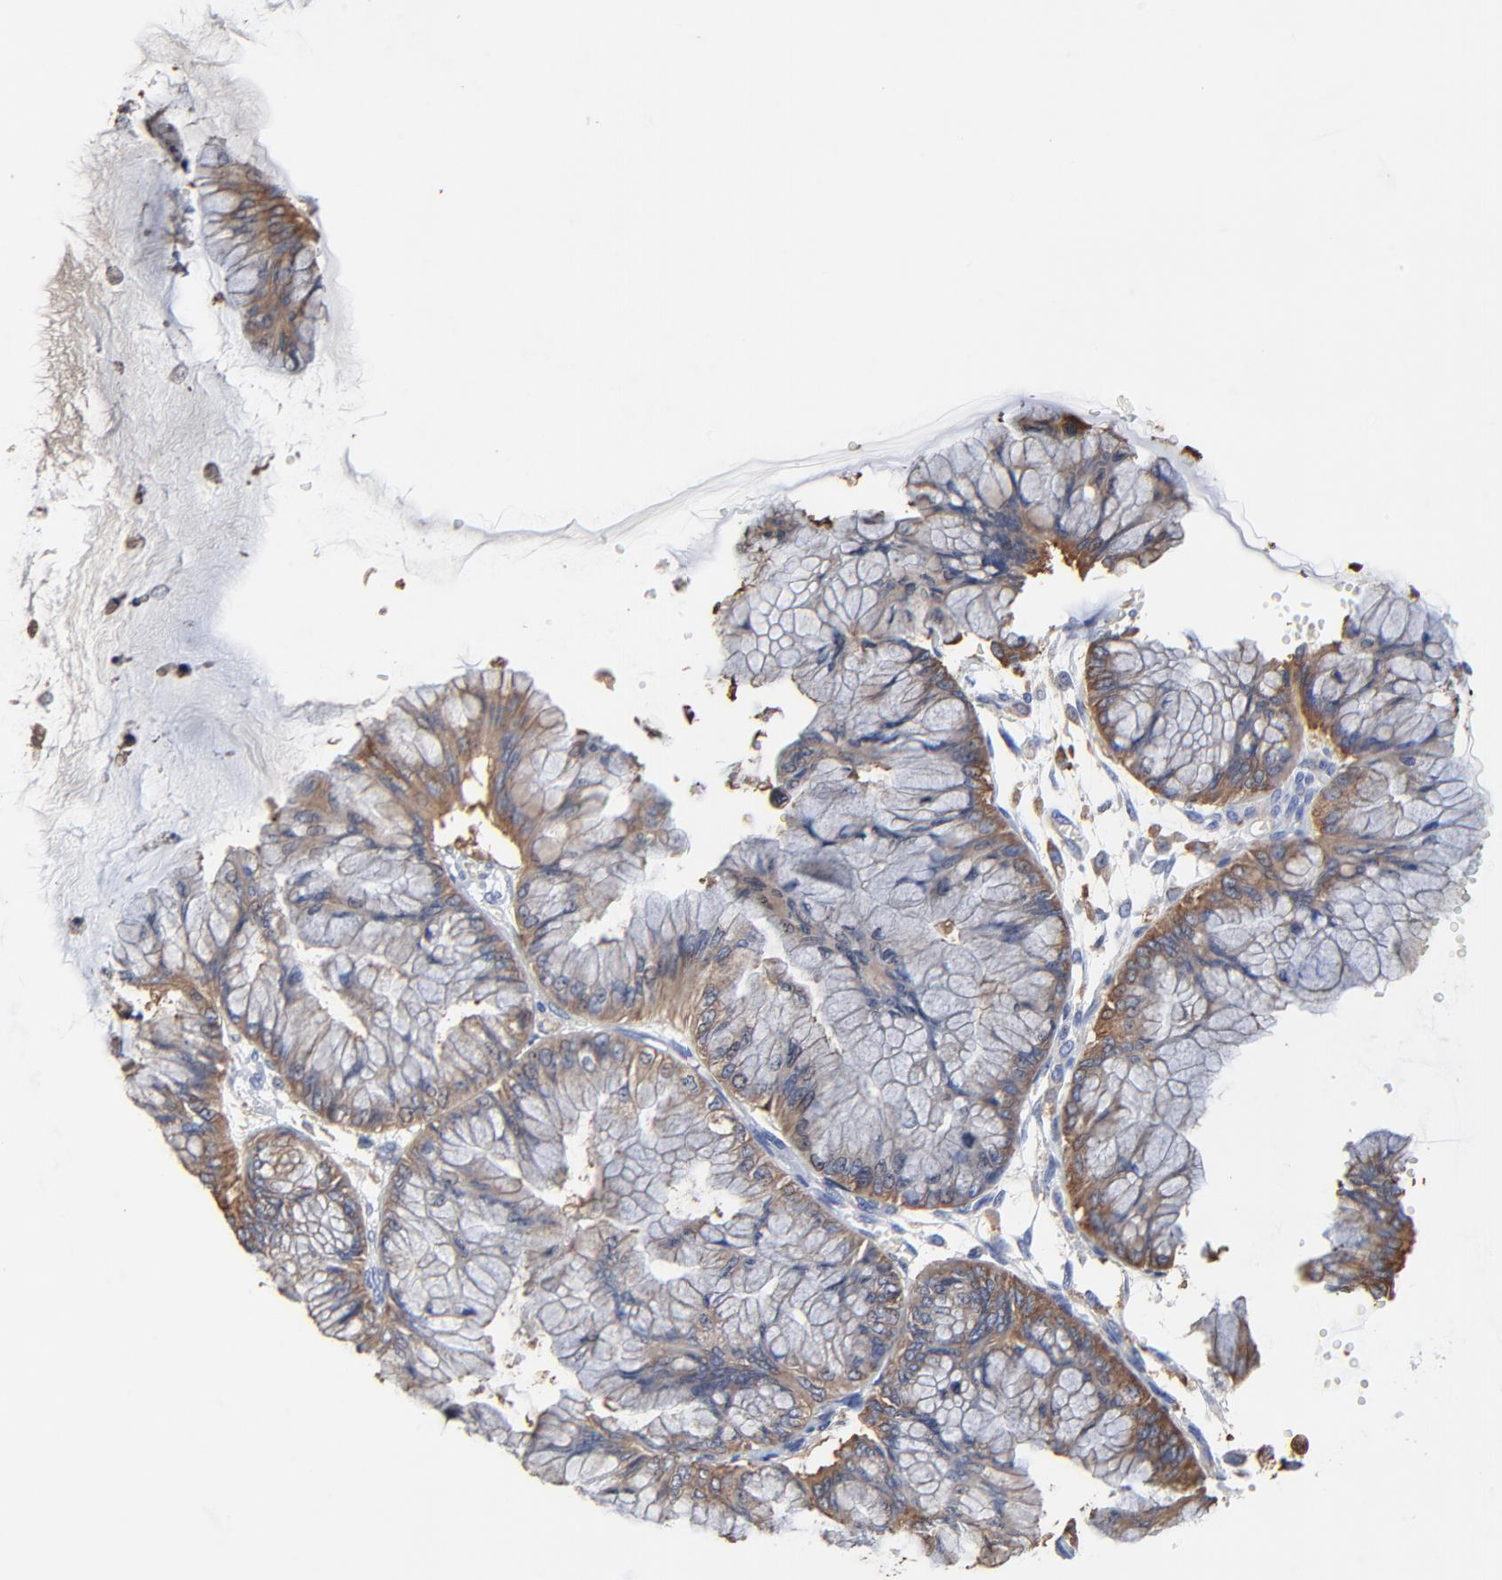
{"staining": {"intensity": "moderate", "quantity": ">75%", "location": "cytoplasmic/membranous"}, "tissue": "ovarian cancer", "cell_type": "Tumor cells", "image_type": "cancer", "snomed": [{"axis": "morphology", "description": "Cystadenocarcinoma, mucinous, NOS"}, {"axis": "topography", "description": "Ovary"}], "caption": "A photomicrograph of ovarian cancer (mucinous cystadenocarcinoma) stained for a protein shows moderate cytoplasmic/membranous brown staining in tumor cells.", "gene": "NXF3", "patient": {"sex": "female", "age": 63}}